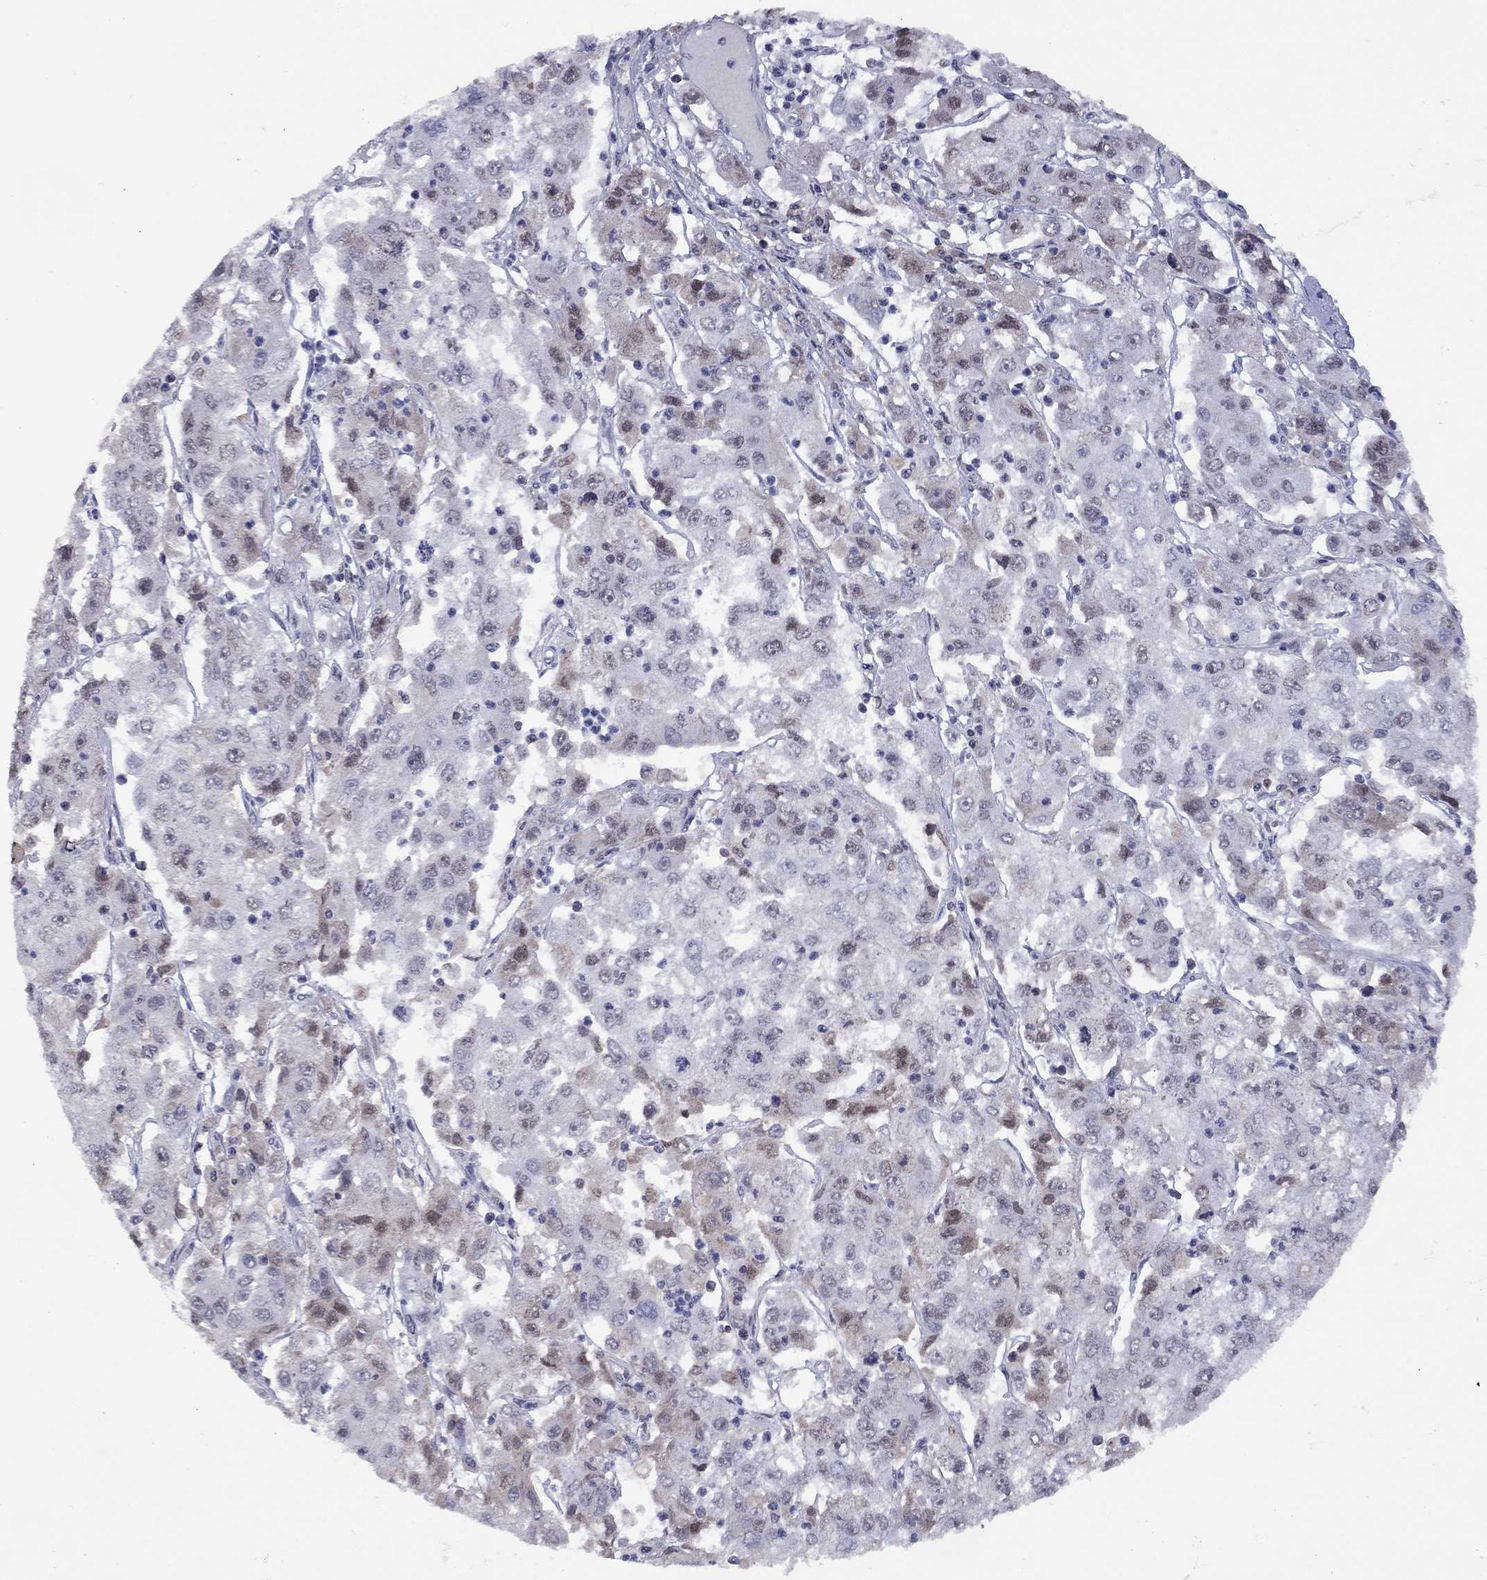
{"staining": {"intensity": "weak", "quantity": "<25%", "location": "cytoplasmic/membranous,nuclear"}, "tissue": "cervical cancer", "cell_type": "Tumor cells", "image_type": "cancer", "snomed": [{"axis": "morphology", "description": "Squamous cell carcinoma, NOS"}, {"axis": "topography", "description": "Cervix"}], "caption": "Immunohistochemical staining of cervical cancer shows no significant staining in tumor cells.", "gene": "SPOUT1", "patient": {"sex": "female", "age": 36}}